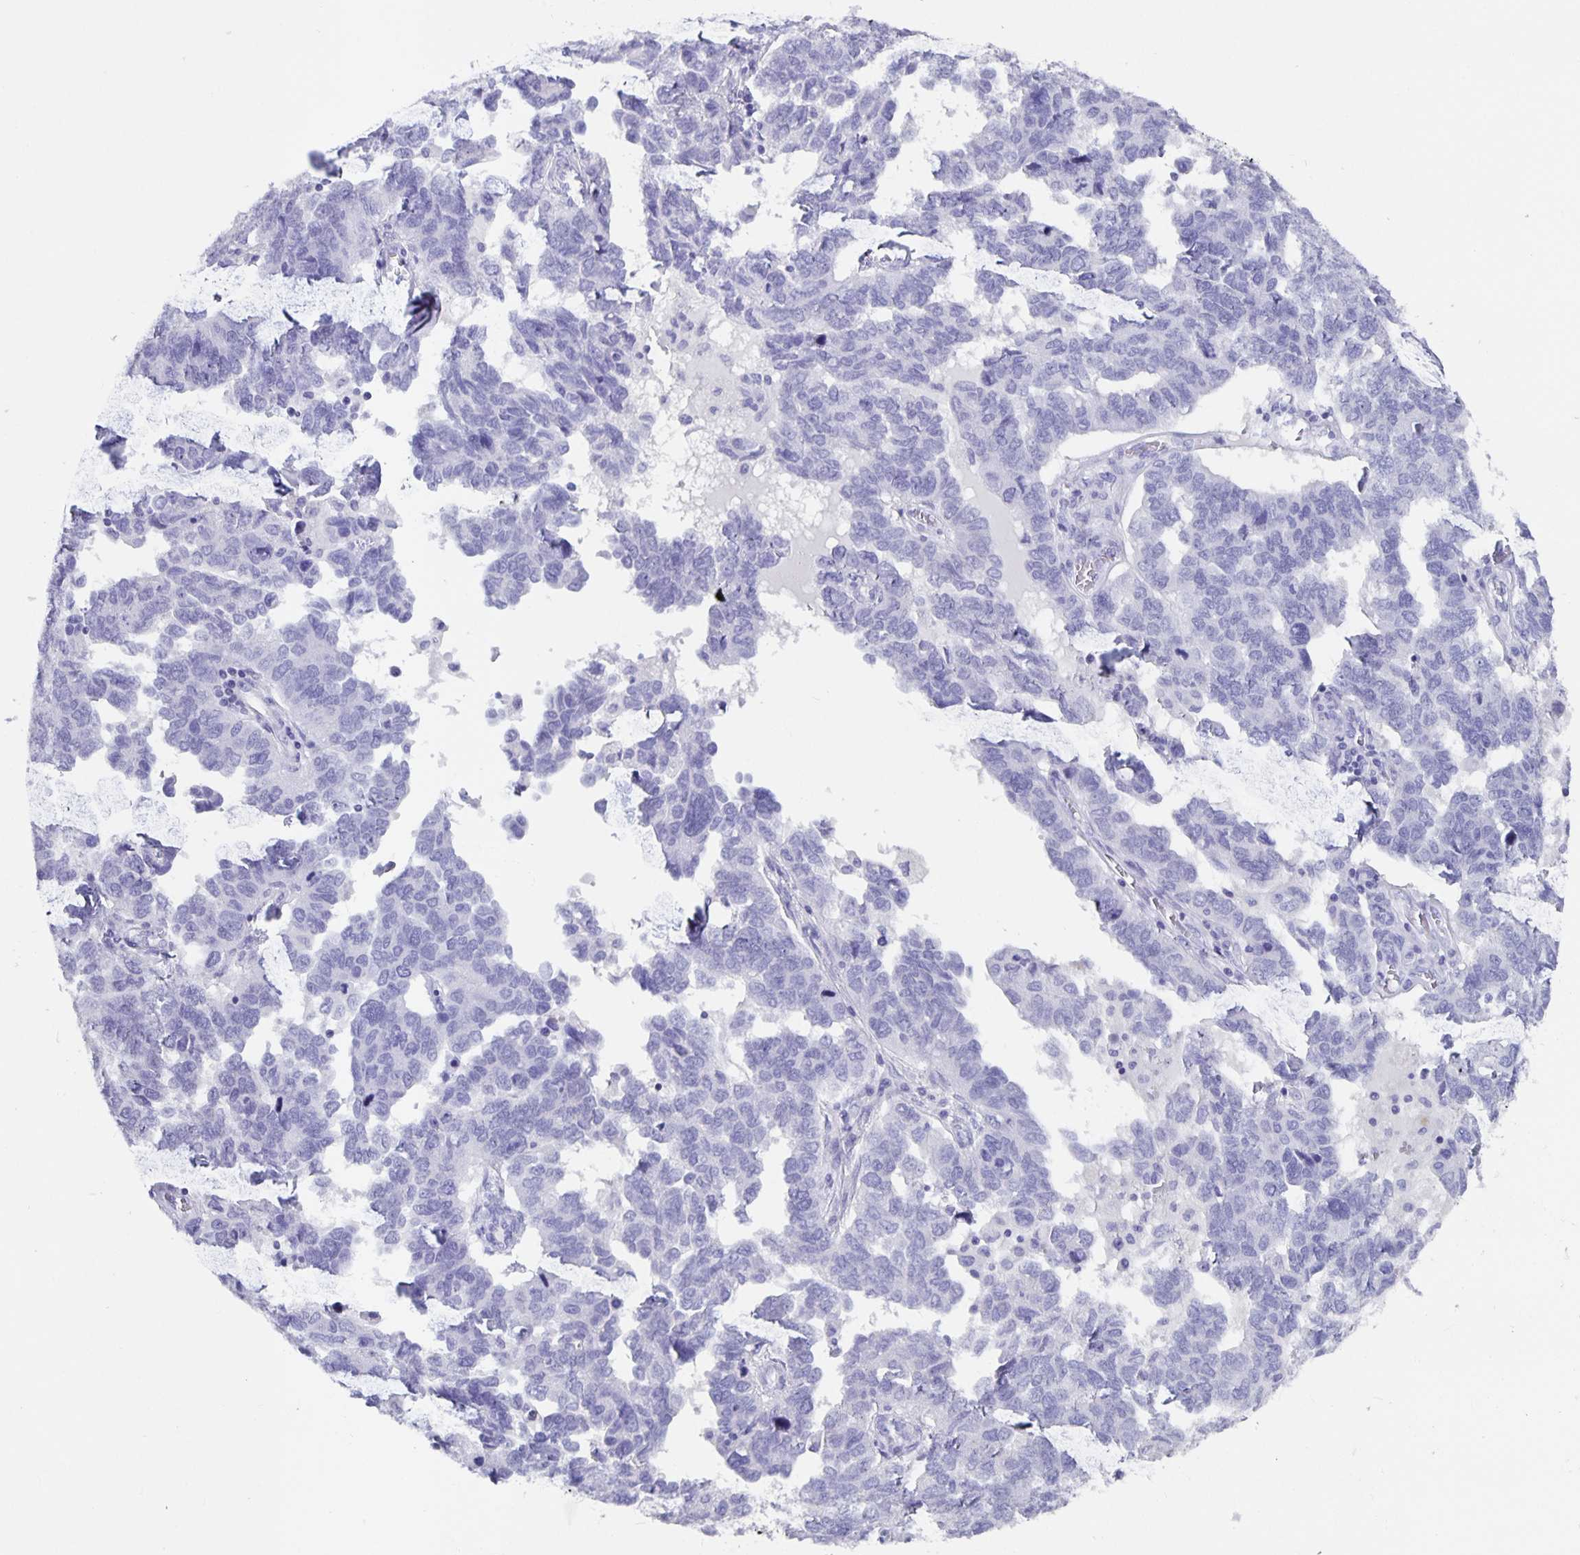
{"staining": {"intensity": "negative", "quantity": "none", "location": "none"}, "tissue": "ovarian cancer", "cell_type": "Tumor cells", "image_type": "cancer", "snomed": [{"axis": "morphology", "description": "Cystadenocarcinoma, serous, NOS"}, {"axis": "topography", "description": "Ovary"}], "caption": "Tumor cells are negative for brown protein staining in serous cystadenocarcinoma (ovarian).", "gene": "ODF3B", "patient": {"sex": "female", "age": 64}}